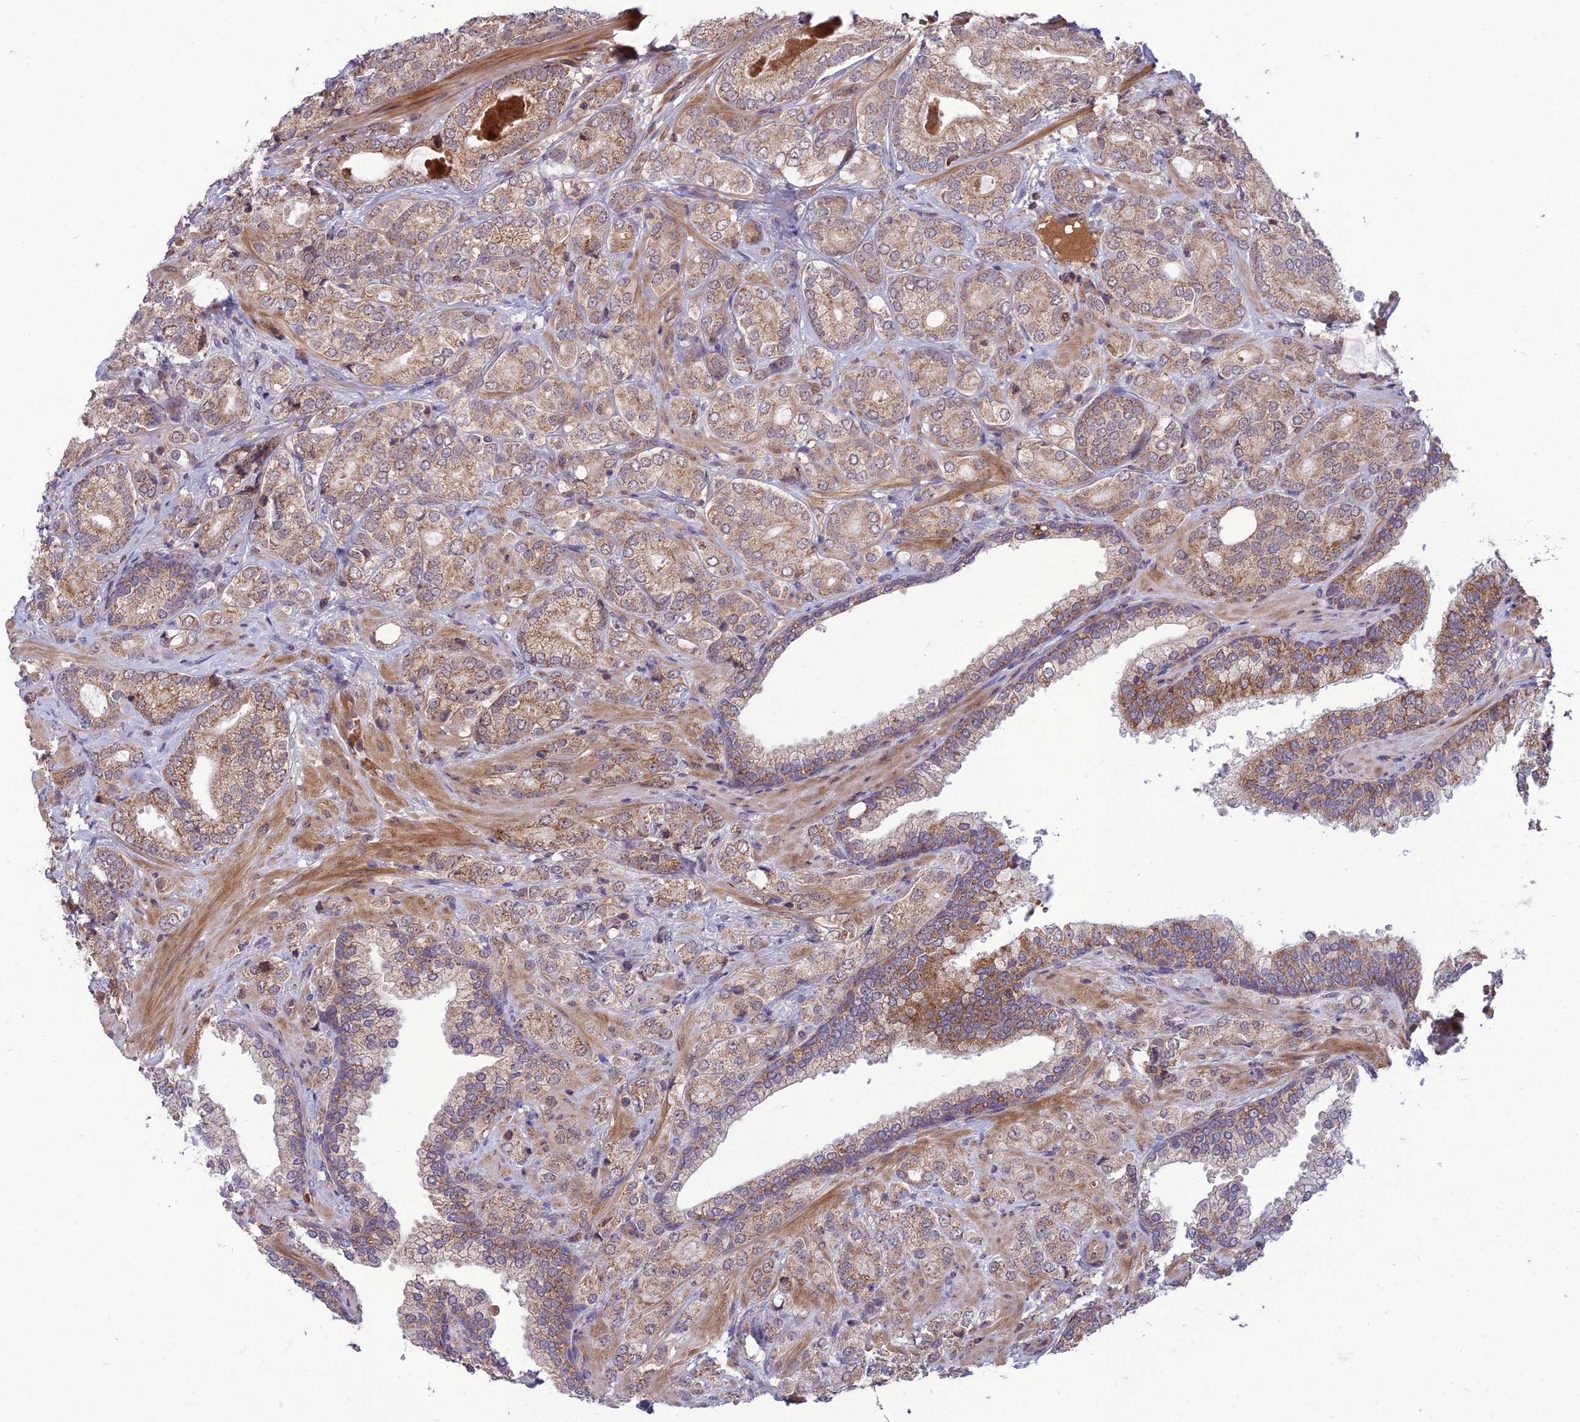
{"staining": {"intensity": "weak", "quantity": ">75%", "location": "cytoplasmic/membranous"}, "tissue": "prostate cancer", "cell_type": "Tumor cells", "image_type": "cancer", "snomed": [{"axis": "morphology", "description": "Adenocarcinoma, High grade"}, {"axis": "topography", "description": "Prostate"}], "caption": "Prostate cancer stained with a brown dye reveals weak cytoplasmic/membranous positive staining in approximately >75% of tumor cells.", "gene": "NDUFC1", "patient": {"sex": "male", "age": 60}}